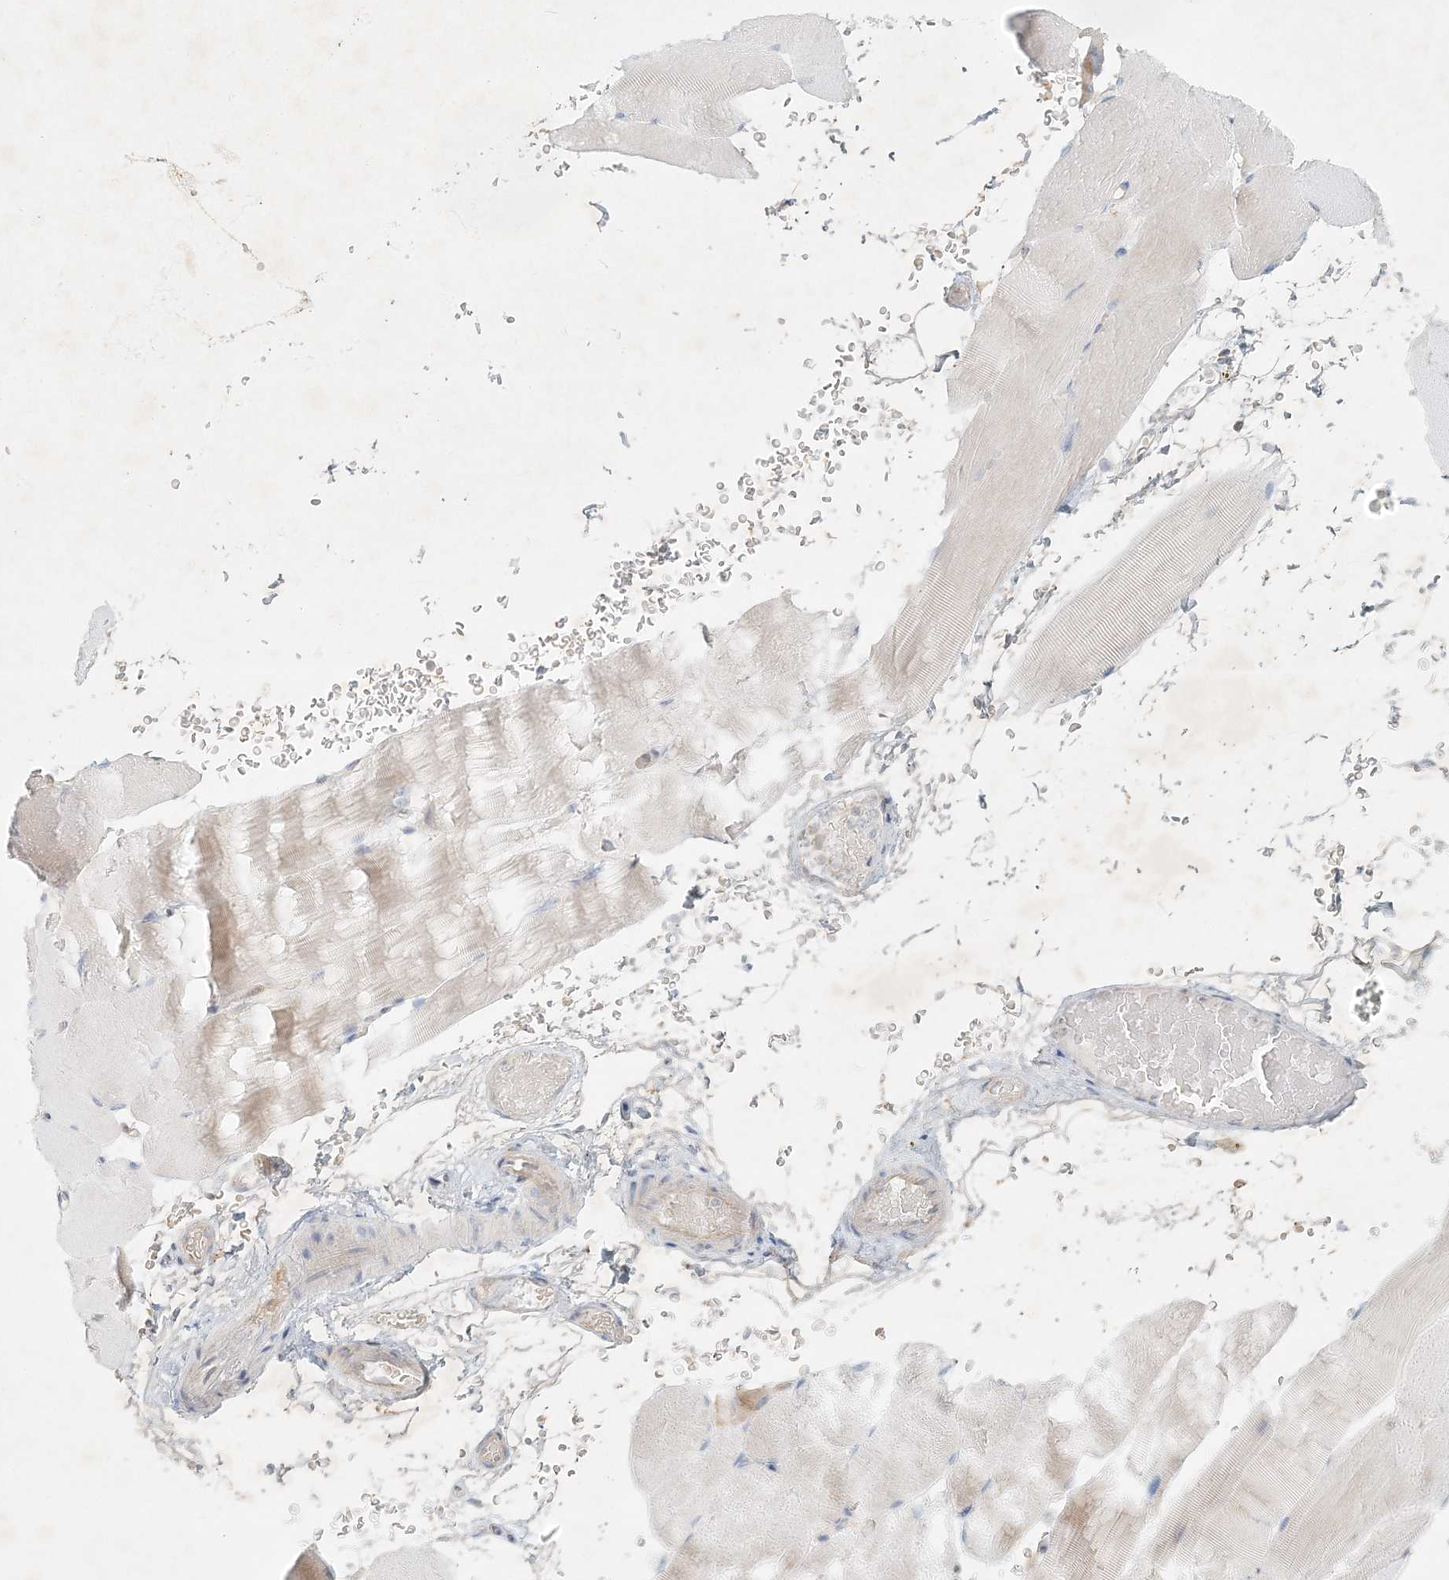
{"staining": {"intensity": "negative", "quantity": "none", "location": "none"}, "tissue": "skeletal muscle", "cell_type": "Myocytes", "image_type": "normal", "snomed": [{"axis": "morphology", "description": "Normal tissue, NOS"}, {"axis": "topography", "description": "Skeletal muscle"}, {"axis": "topography", "description": "Parathyroid gland"}], "caption": "Immunohistochemical staining of normal skeletal muscle shows no significant positivity in myocytes. The staining is performed using DAB (3,3'-diaminobenzidine) brown chromogen with nuclei counter-stained in using hematoxylin.", "gene": "STK11IP", "patient": {"sex": "female", "age": 37}}